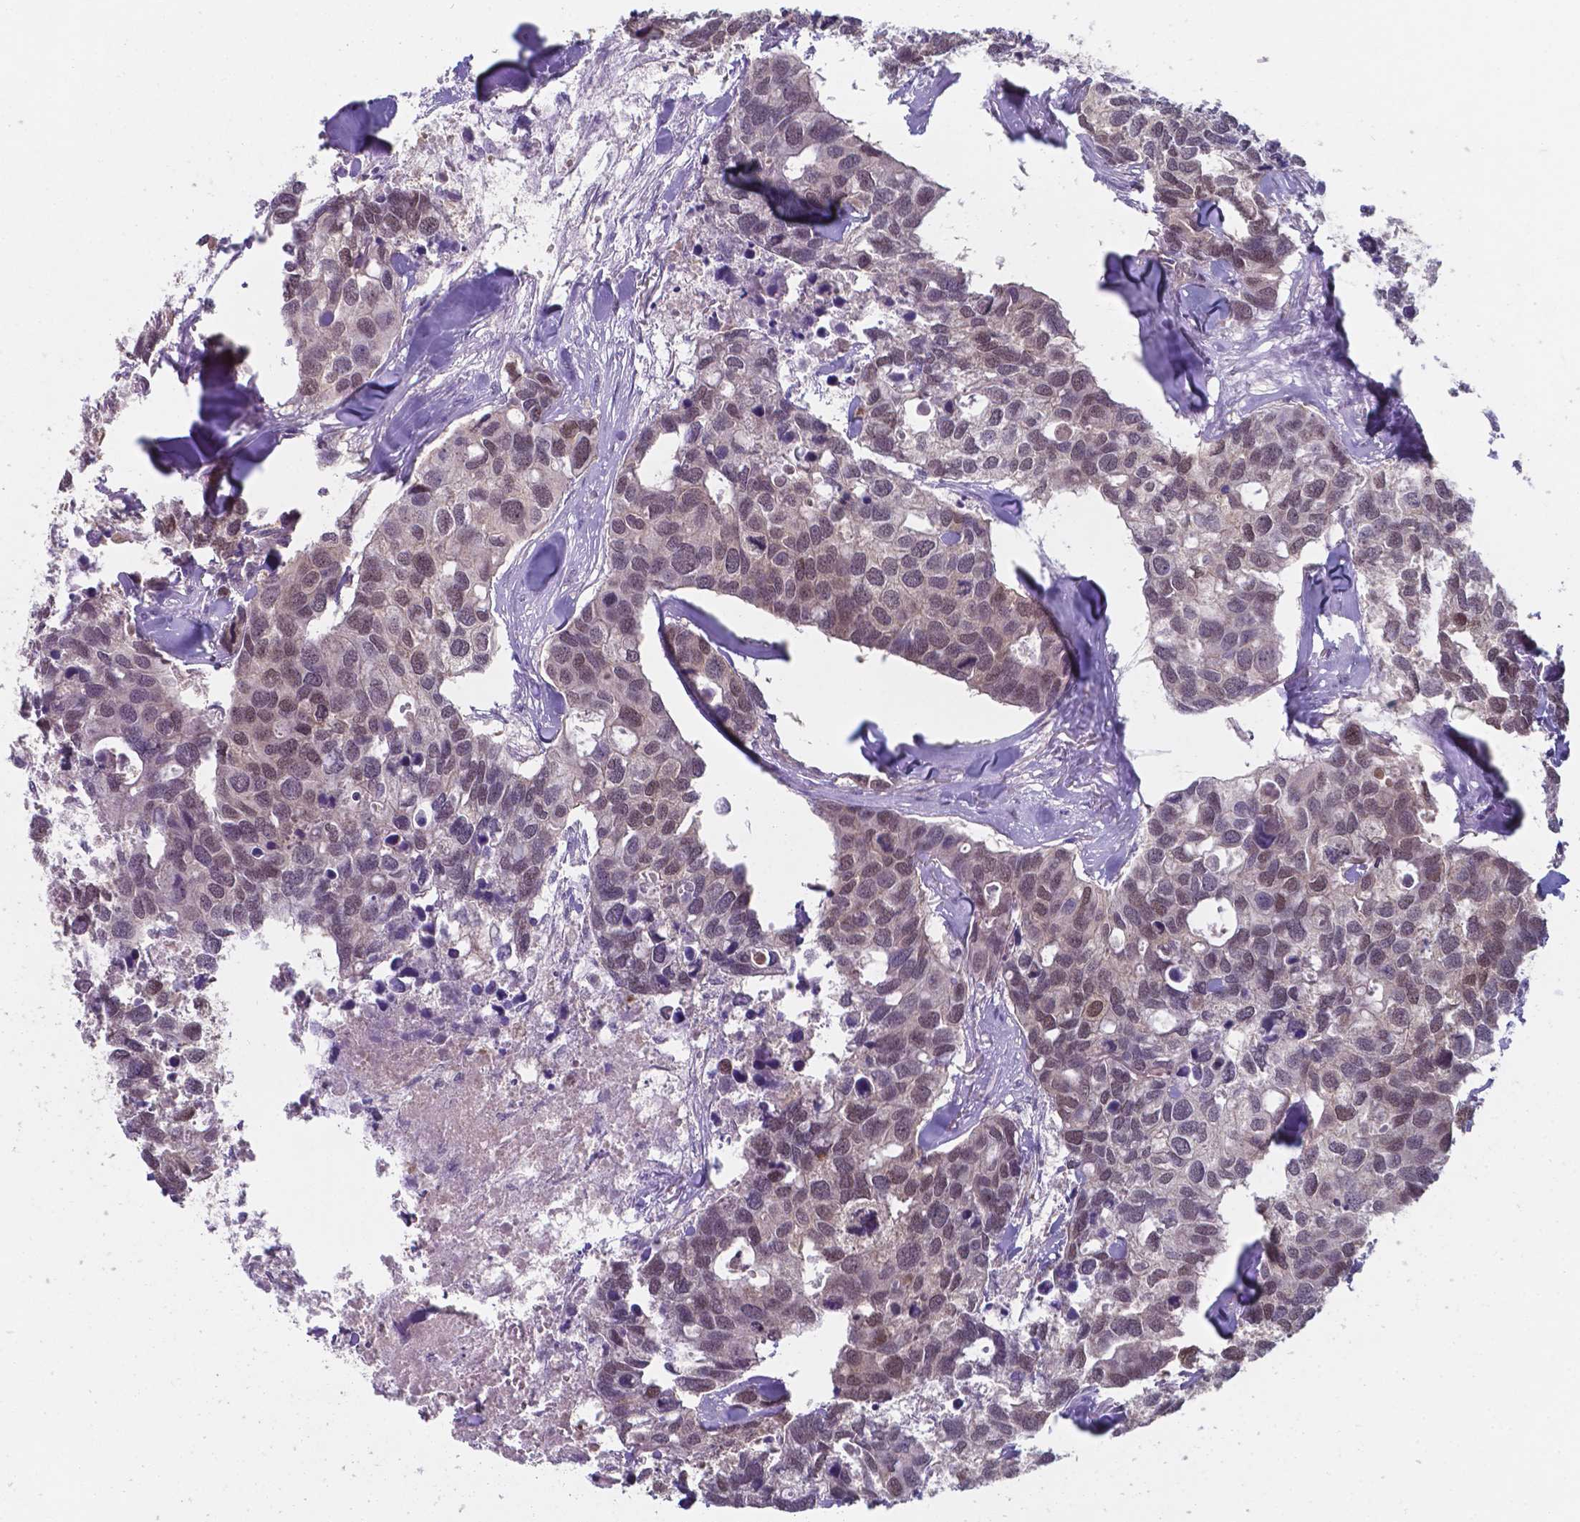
{"staining": {"intensity": "weak", "quantity": "<25%", "location": "nuclear"}, "tissue": "breast cancer", "cell_type": "Tumor cells", "image_type": "cancer", "snomed": [{"axis": "morphology", "description": "Duct carcinoma"}, {"axis": "topography", "description": "Breast"}], "caption": "The image demonstrates no staining of tumor cells in breast infiltrating ductal carcinoma. (IHC, brightfield microscopy, high magnification).", "gene": "UBE2E2", "patient": {"sex": "female", "age": 83}}